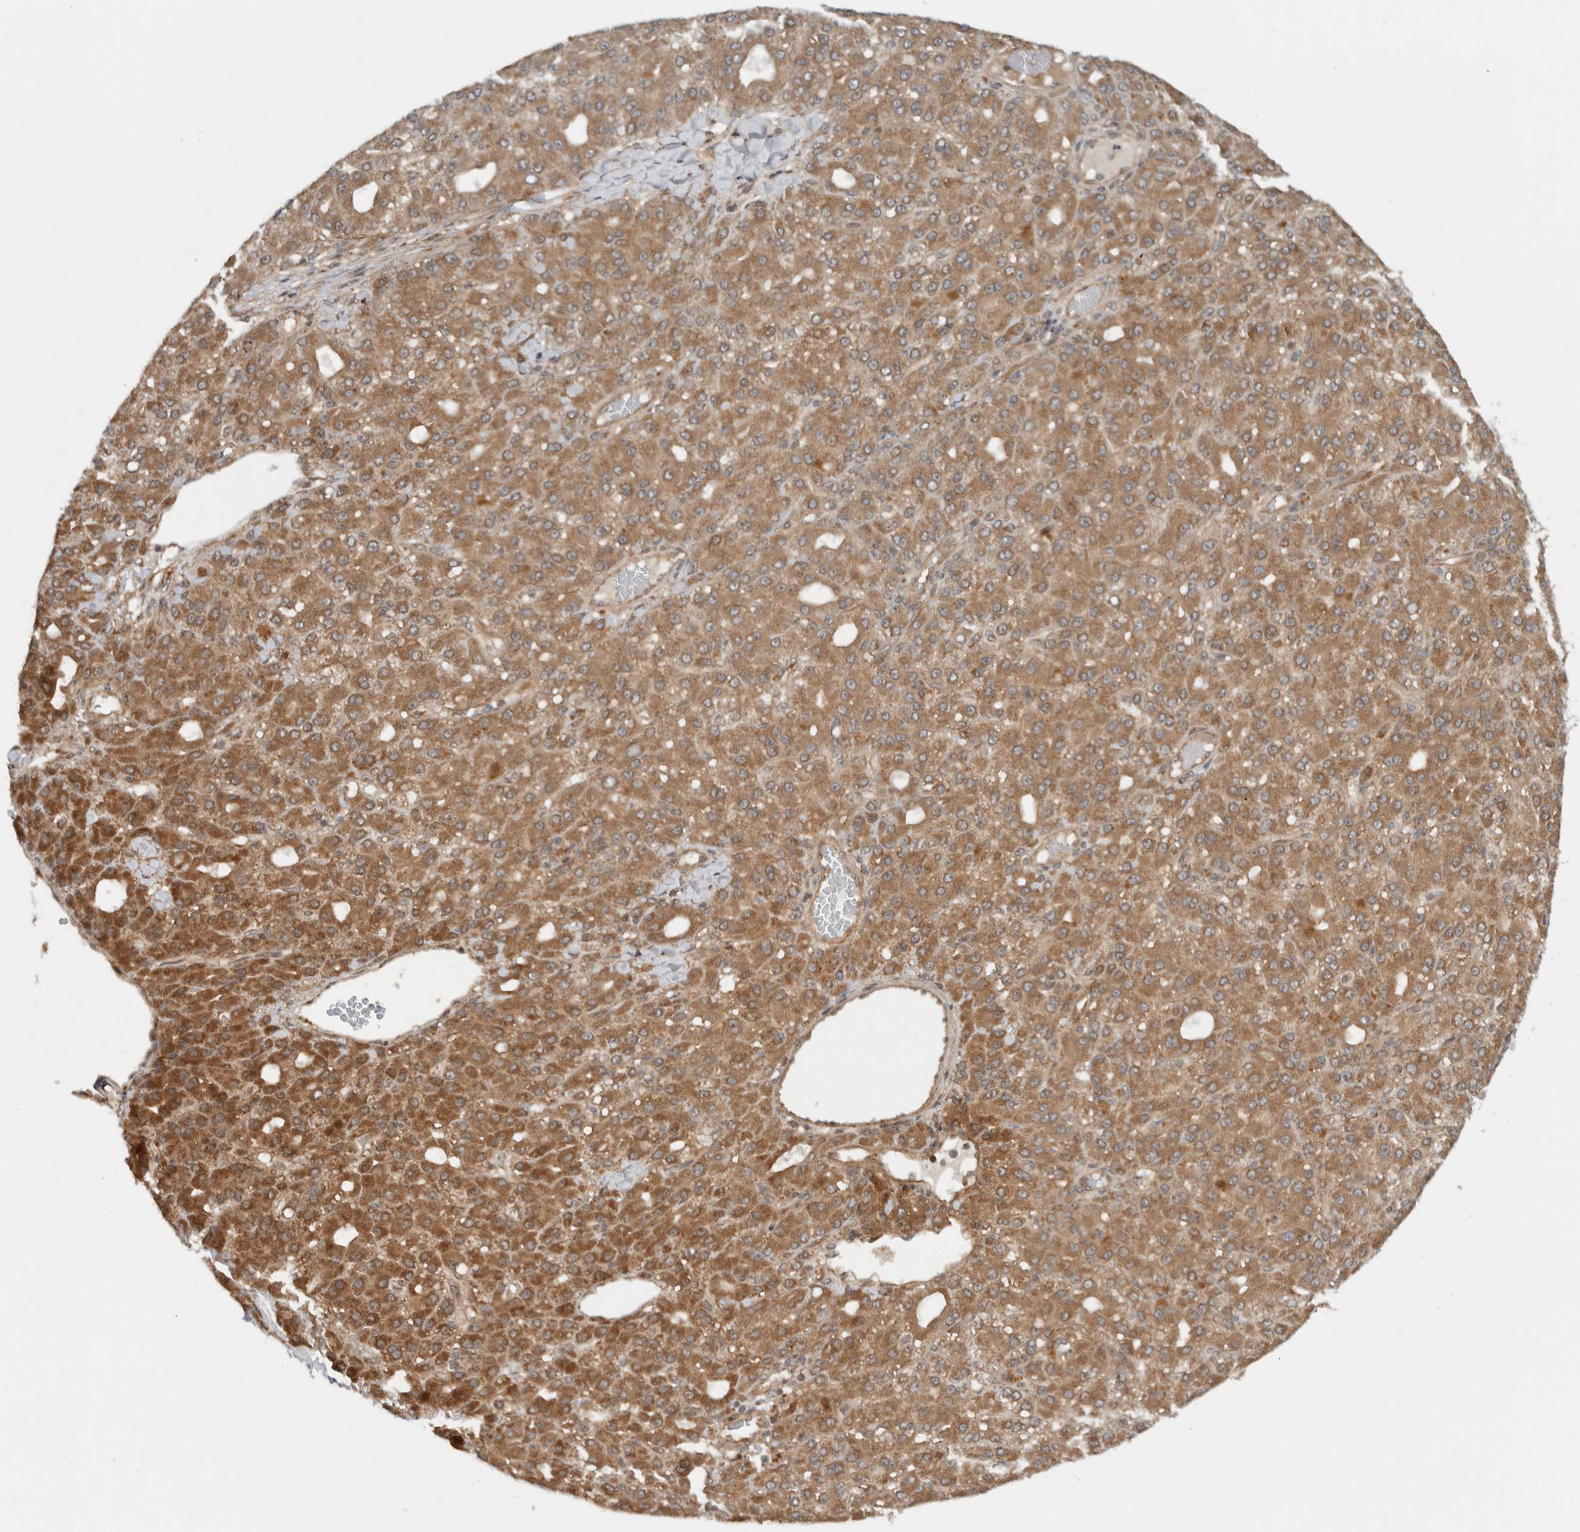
{"staining": {"intensity": "moderate", "quantity": ">75%", "location": "cytoplasmic/membranous"}, "tissue": "liver cancer", "cell_type": "Tumor cells", "image_type": "cancer", "snomed": [{"axis": "morphology", "description": "Carcinoma, Hepatocellular, NOS"}, {"axis": "topography", "description": "Liver"}], "caption": "An immunohistochemistry image of neoplastic tissue is shown. Protein staining in brown labels moderate cytoplasmic/membranous positivity in hepatocellular carcinoma (liver) within tumor cells.", "gene": "KLHL6", "patient": {"sex": "male", "age": 67}}